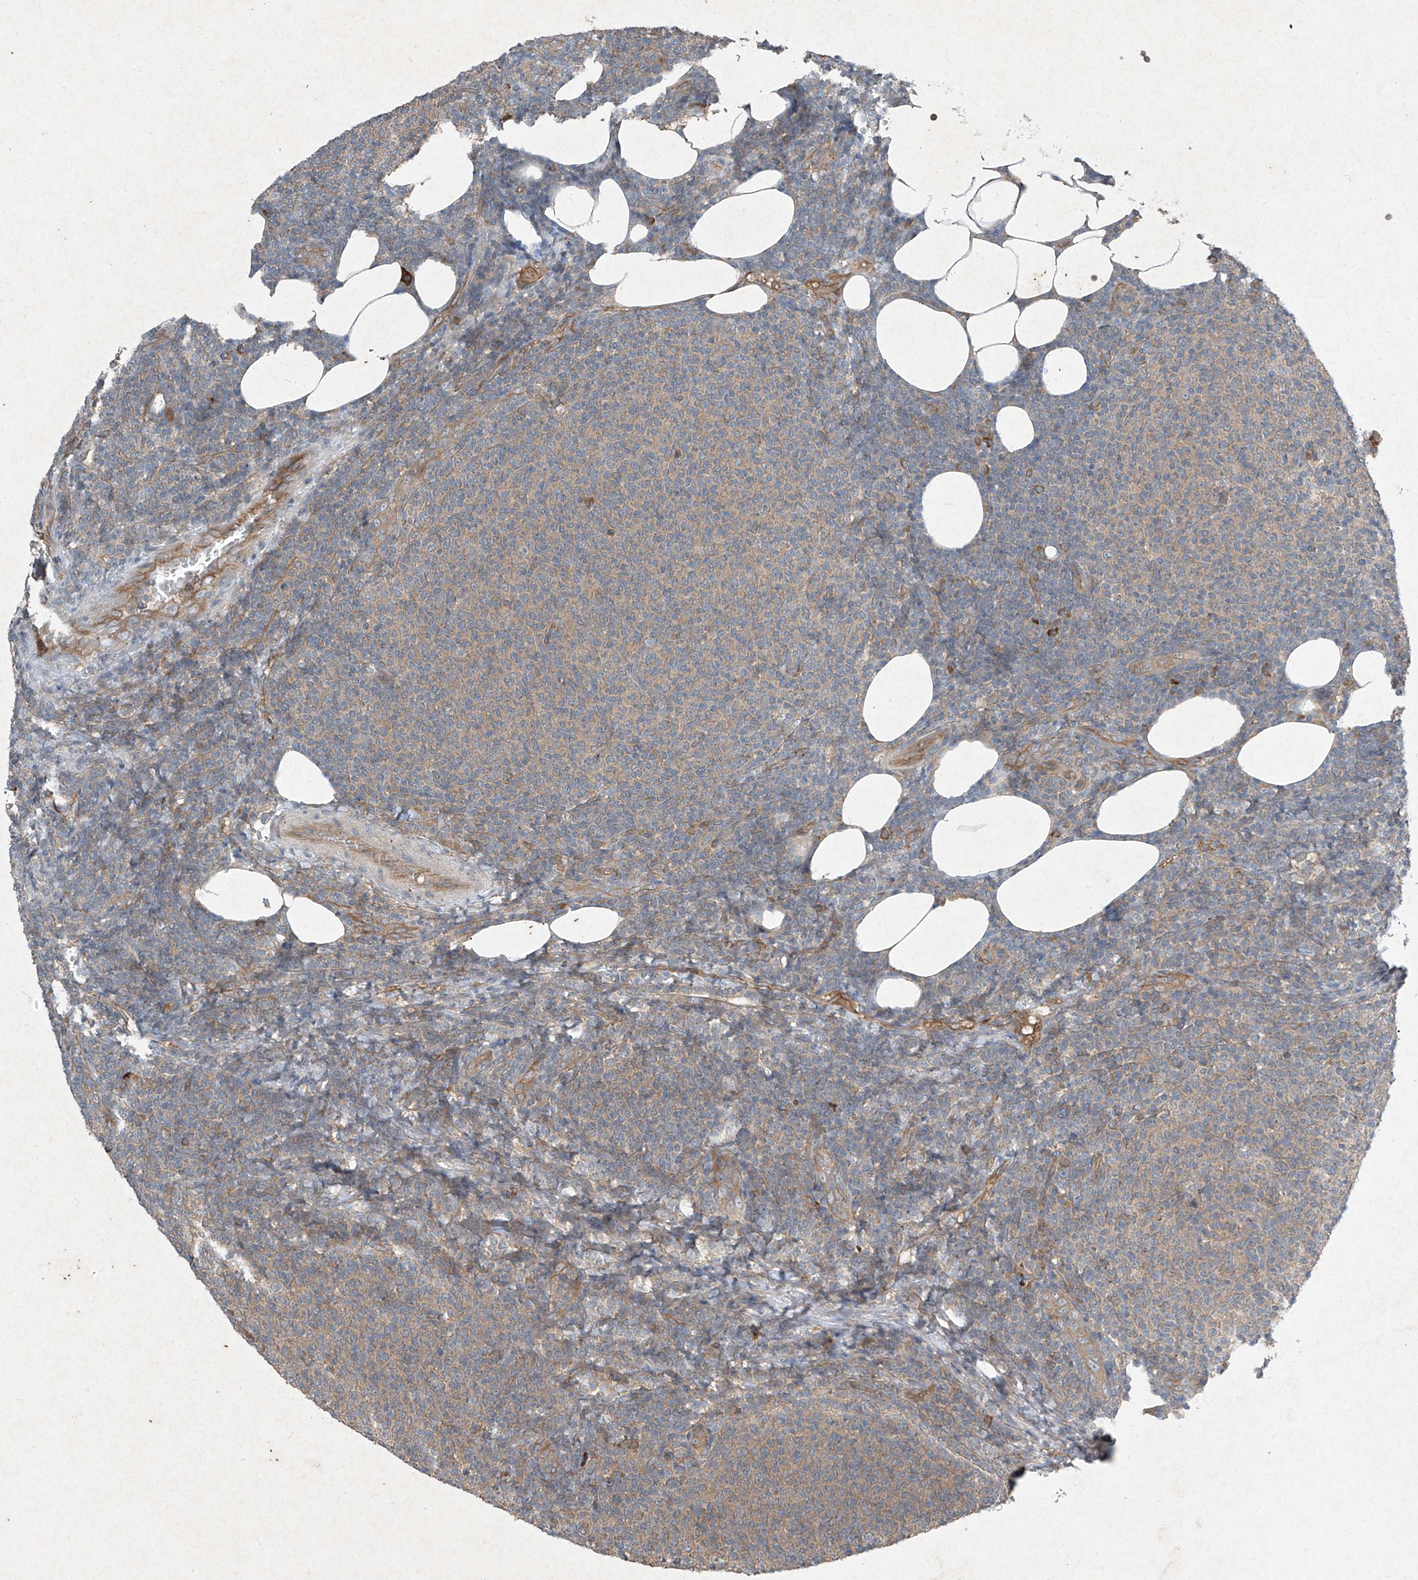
{"staining": {"intensity": "weak", "quantity": "<25%", "location": "cytoplasmic/membranous"}, "tissue": "lymphoma", "cell_type": "Tumor cells", "image_type": "cancer", "snomed": [{"axis": "morphology", "description": "Malignant lymphoma, non-Hodgkin's type, Low grade"}, {"axis": "topography", "description": "Lymph node"}], "caption": "Human lymphoma stained for a protein using IHC demonstrates no staining in tumor cells.", "gene": "FOXRED2", "patient": {"sex": "male", "age": 66}}